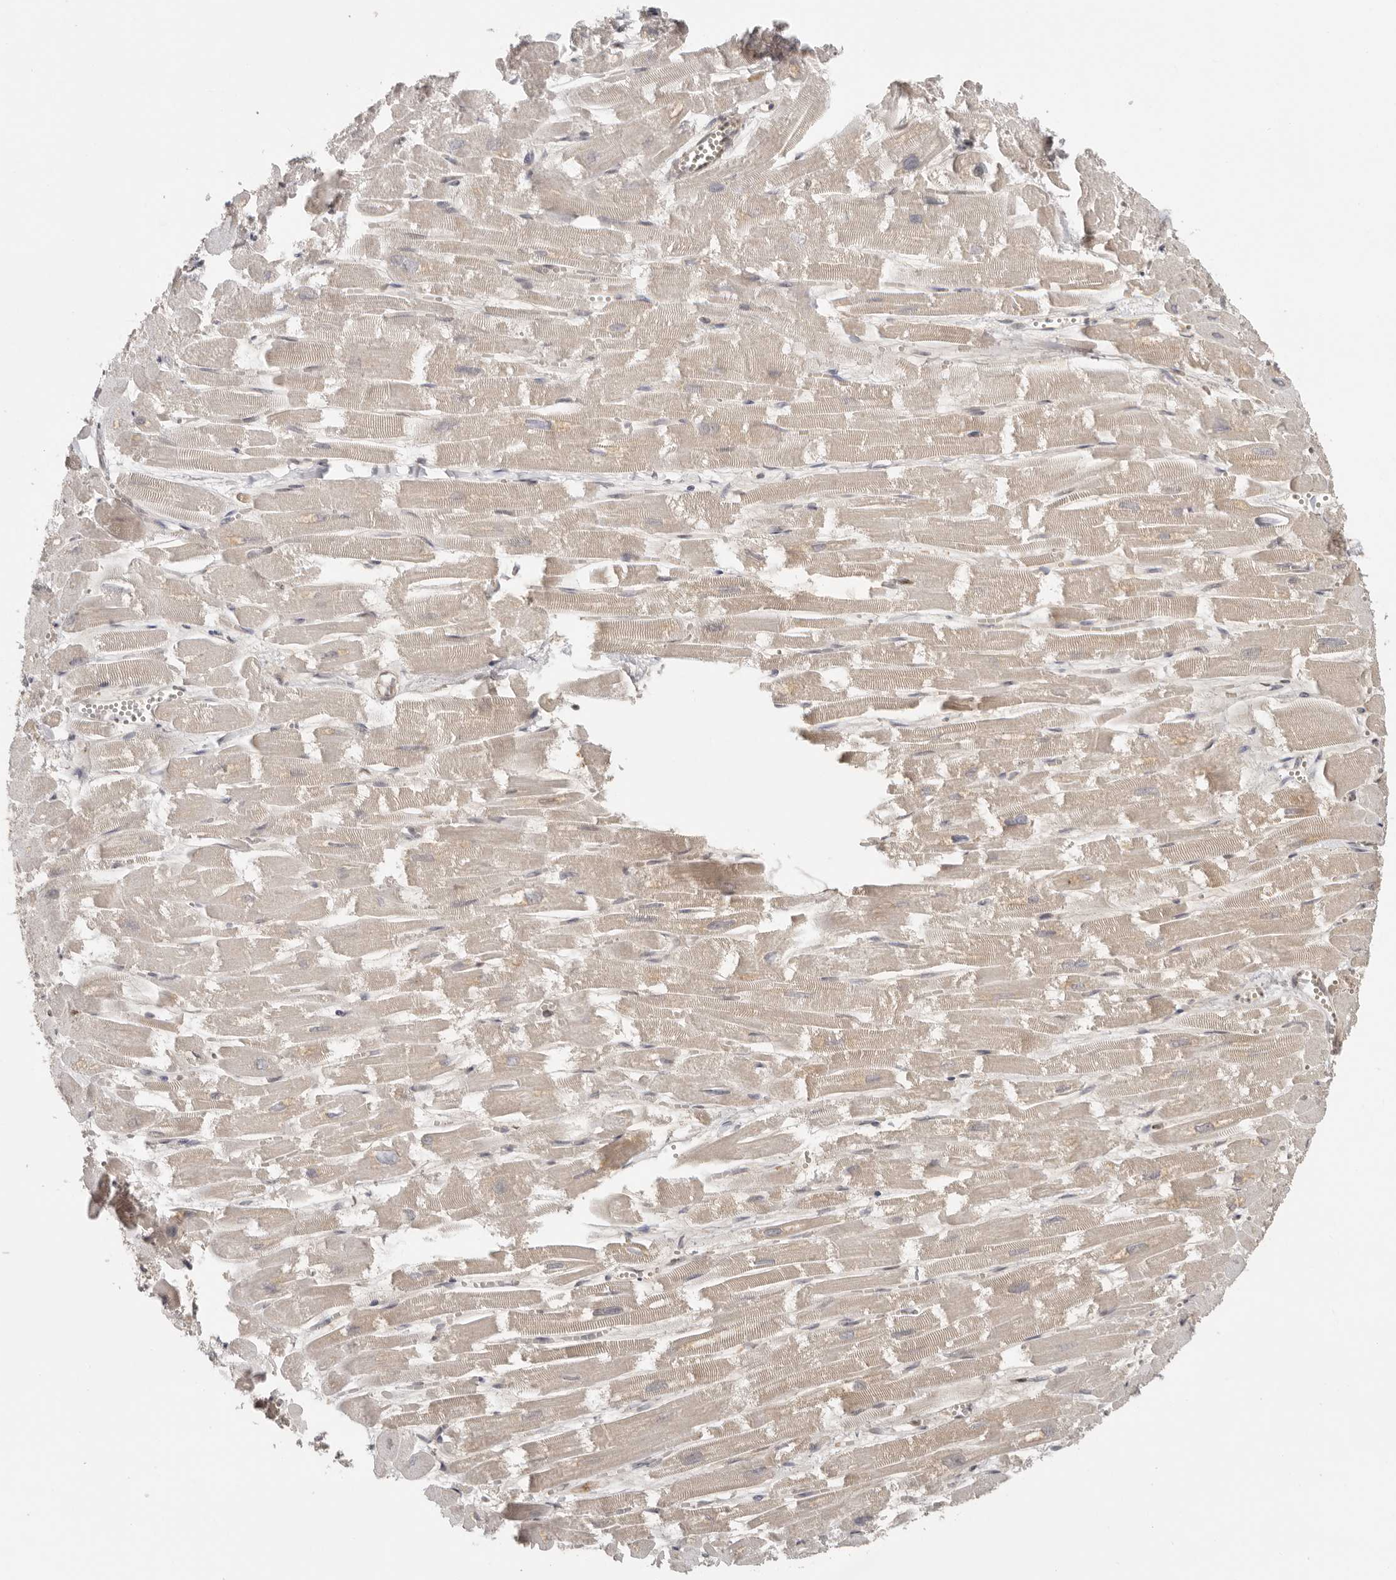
{"staining": {"intensity": "weak", "quantity": "25%-75%", "location": "cytoplasmic/membranous,nuclear"}, "tissue": "heart muscle", "cell_type": "Cardiomyocytes", "image_type": "normal", "snomed": [{"axis": "morphology", "description": "Normal tissue, NOS"}, {"axis": "topography", "description": "Heart"}], "caption": "About 25%-75% of cardiomyocytes in benign human heart muscle reveal weak cytoplasmic/membranous,nuclear protein positivity as visualized by brown immunohistochemical staining.", "gene": "PSMA5", "patient": {"sex": "male", "age": 54}}